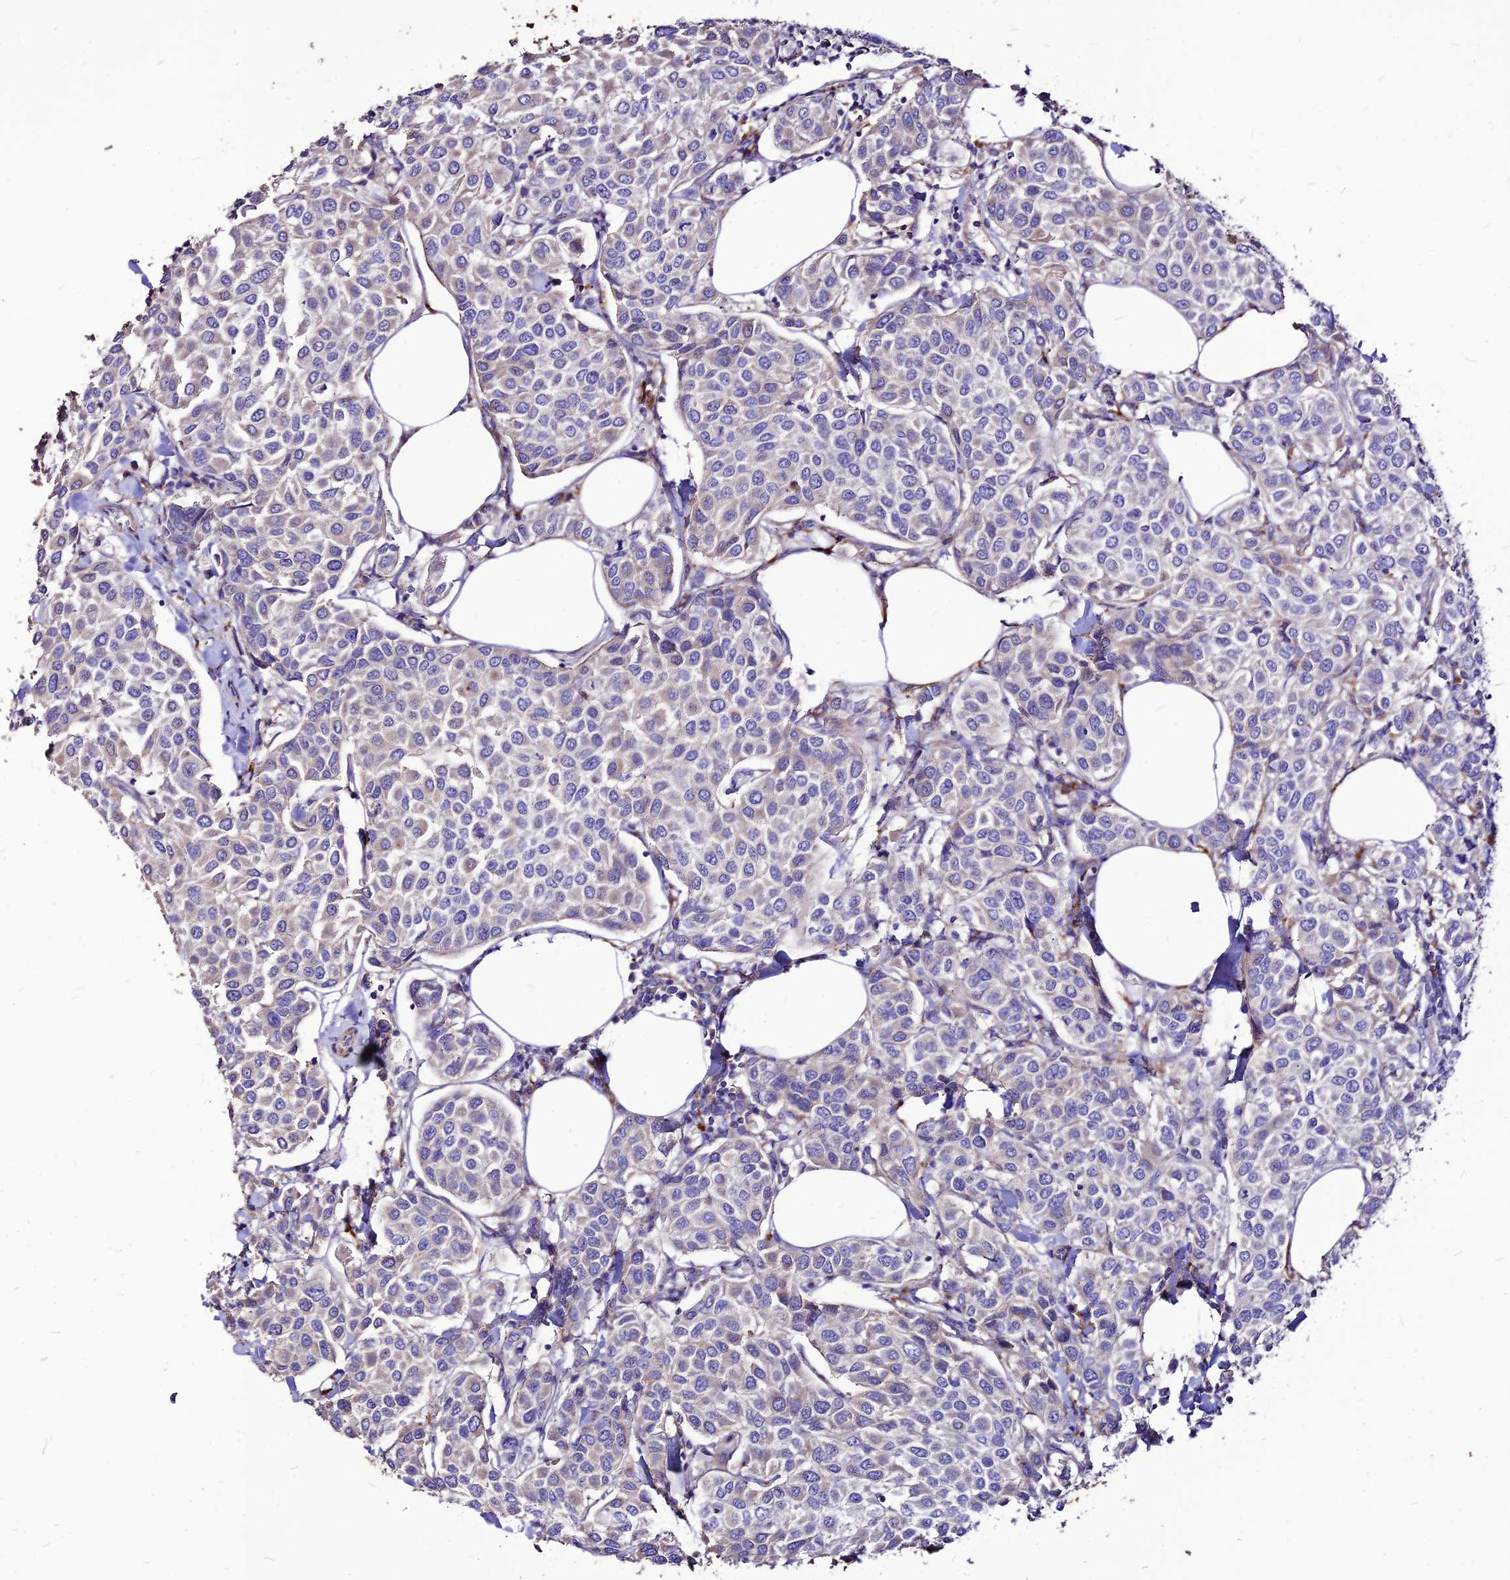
{"staining": {"intensity": "negative", "quantity": "none", "location": "none"}, "tissue": "breast cancer", "cell_type": "Tumor cells", "image_type": "cancer", "snomed": [{"axis": "morphology", "description": "Duct carcinoma"}, {"axis": "topography", "description": "Breast"}], "caption": "This photomicrograph is of invasive ductal carcinoma (breast) stained with IHC to label a protein in brown with the nuclei are counter-stained blue. There is no expression in tumor cells.", "gene": "RIMOC1", "patient": {"sex": "female", "age": 55}}